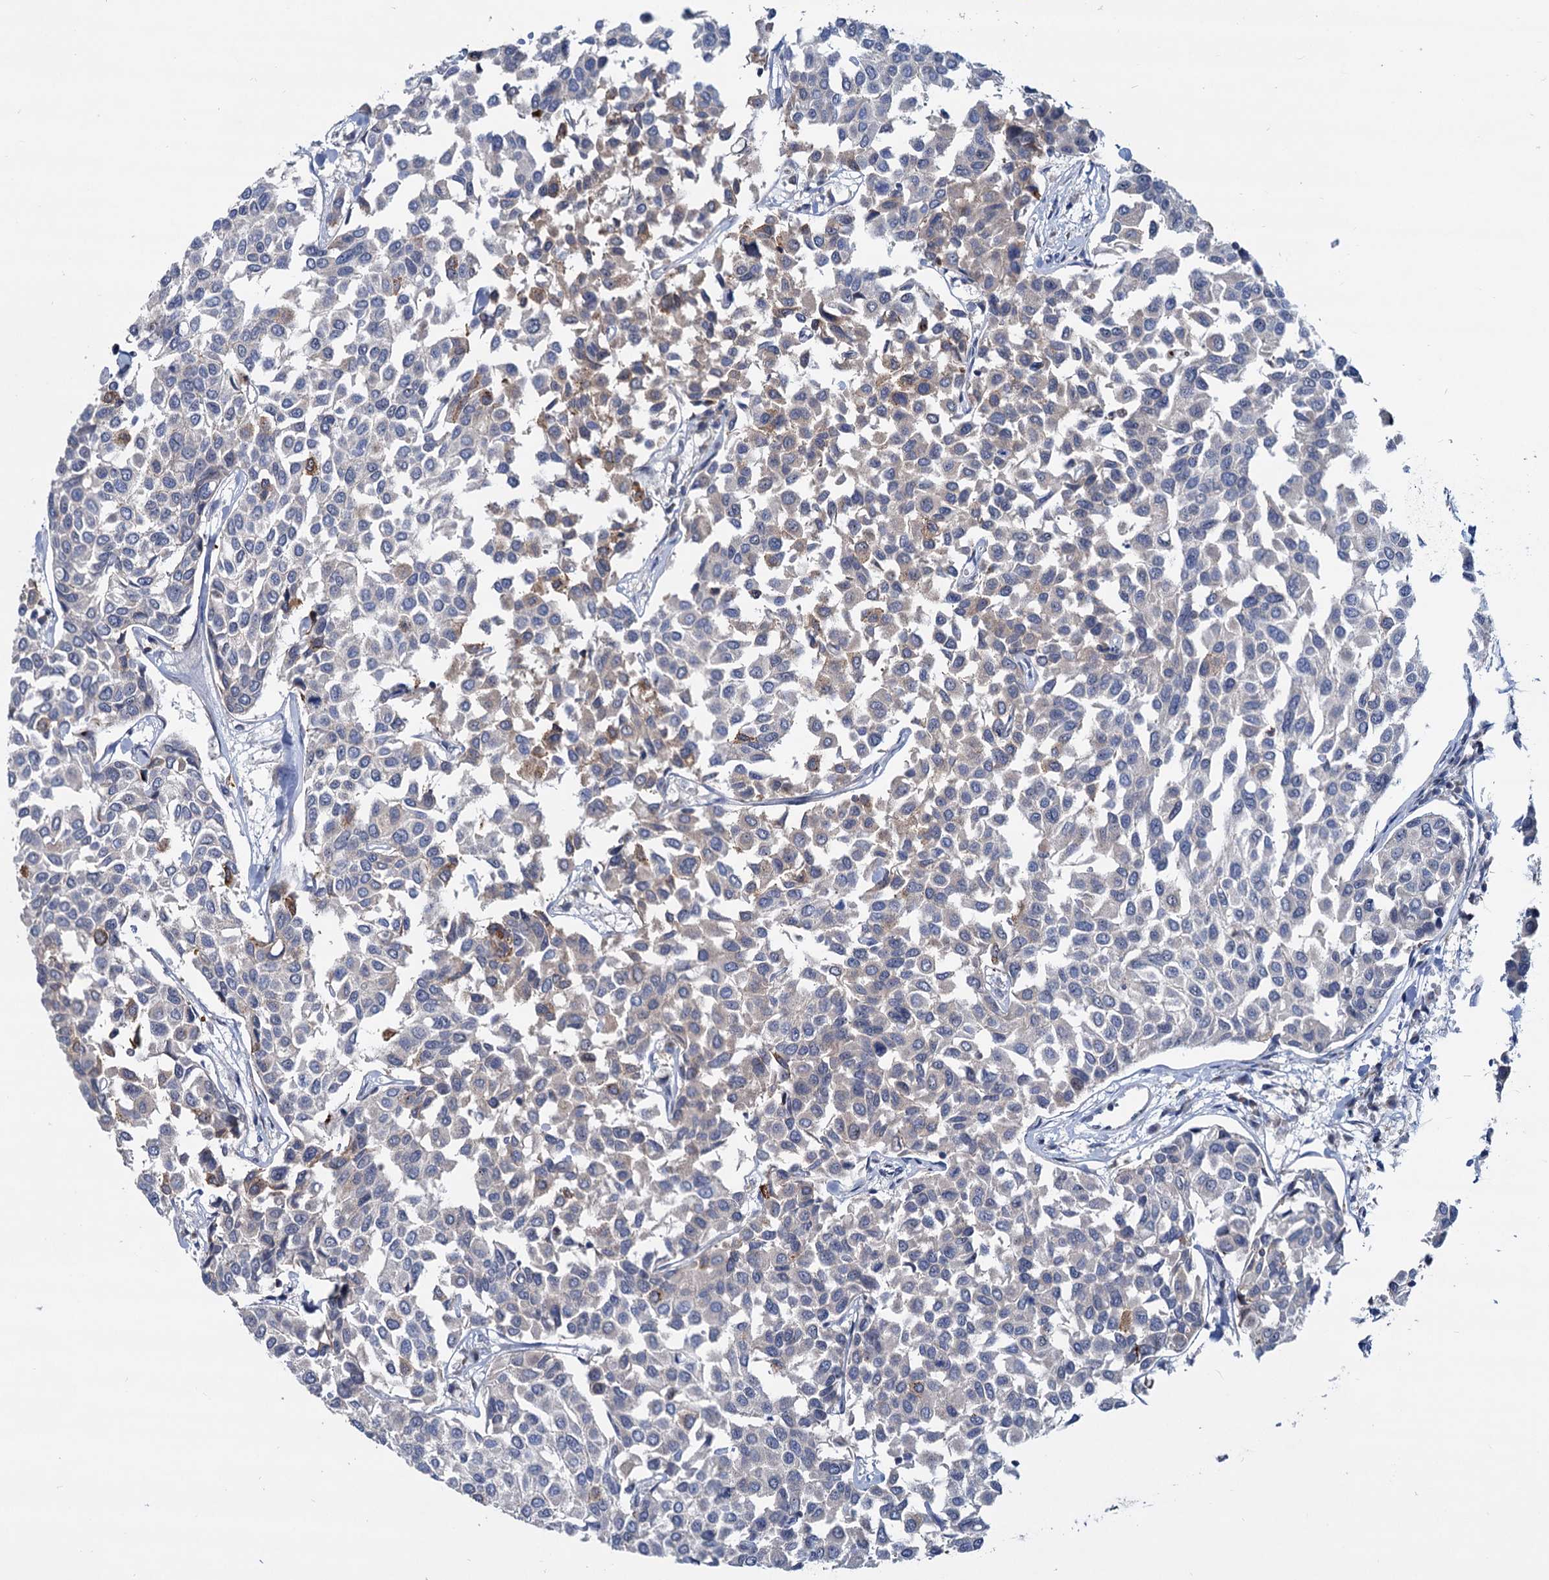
{"staining": {"intensity": "weak", "quantity": "<25%", "location": "cytoplasmic/membranous"}, "tissue": "breast cancer", "cell_type": "Tumor cells", "image_type": "cancer", "snomed": [{"axis": "morphology", "description": "Duct carcinoma"}, {"axis": "topography", "description": "Breast"}], "caption": "An immunohistochemistry micrograph of breast cancer (invasive ductal carcinoma) is shown. There is no staining in tumor cells of breast cancer (invasive ductal carcinoma).", "gene": "LRCH4", "patient": {"sex": "female", "age": 55}}